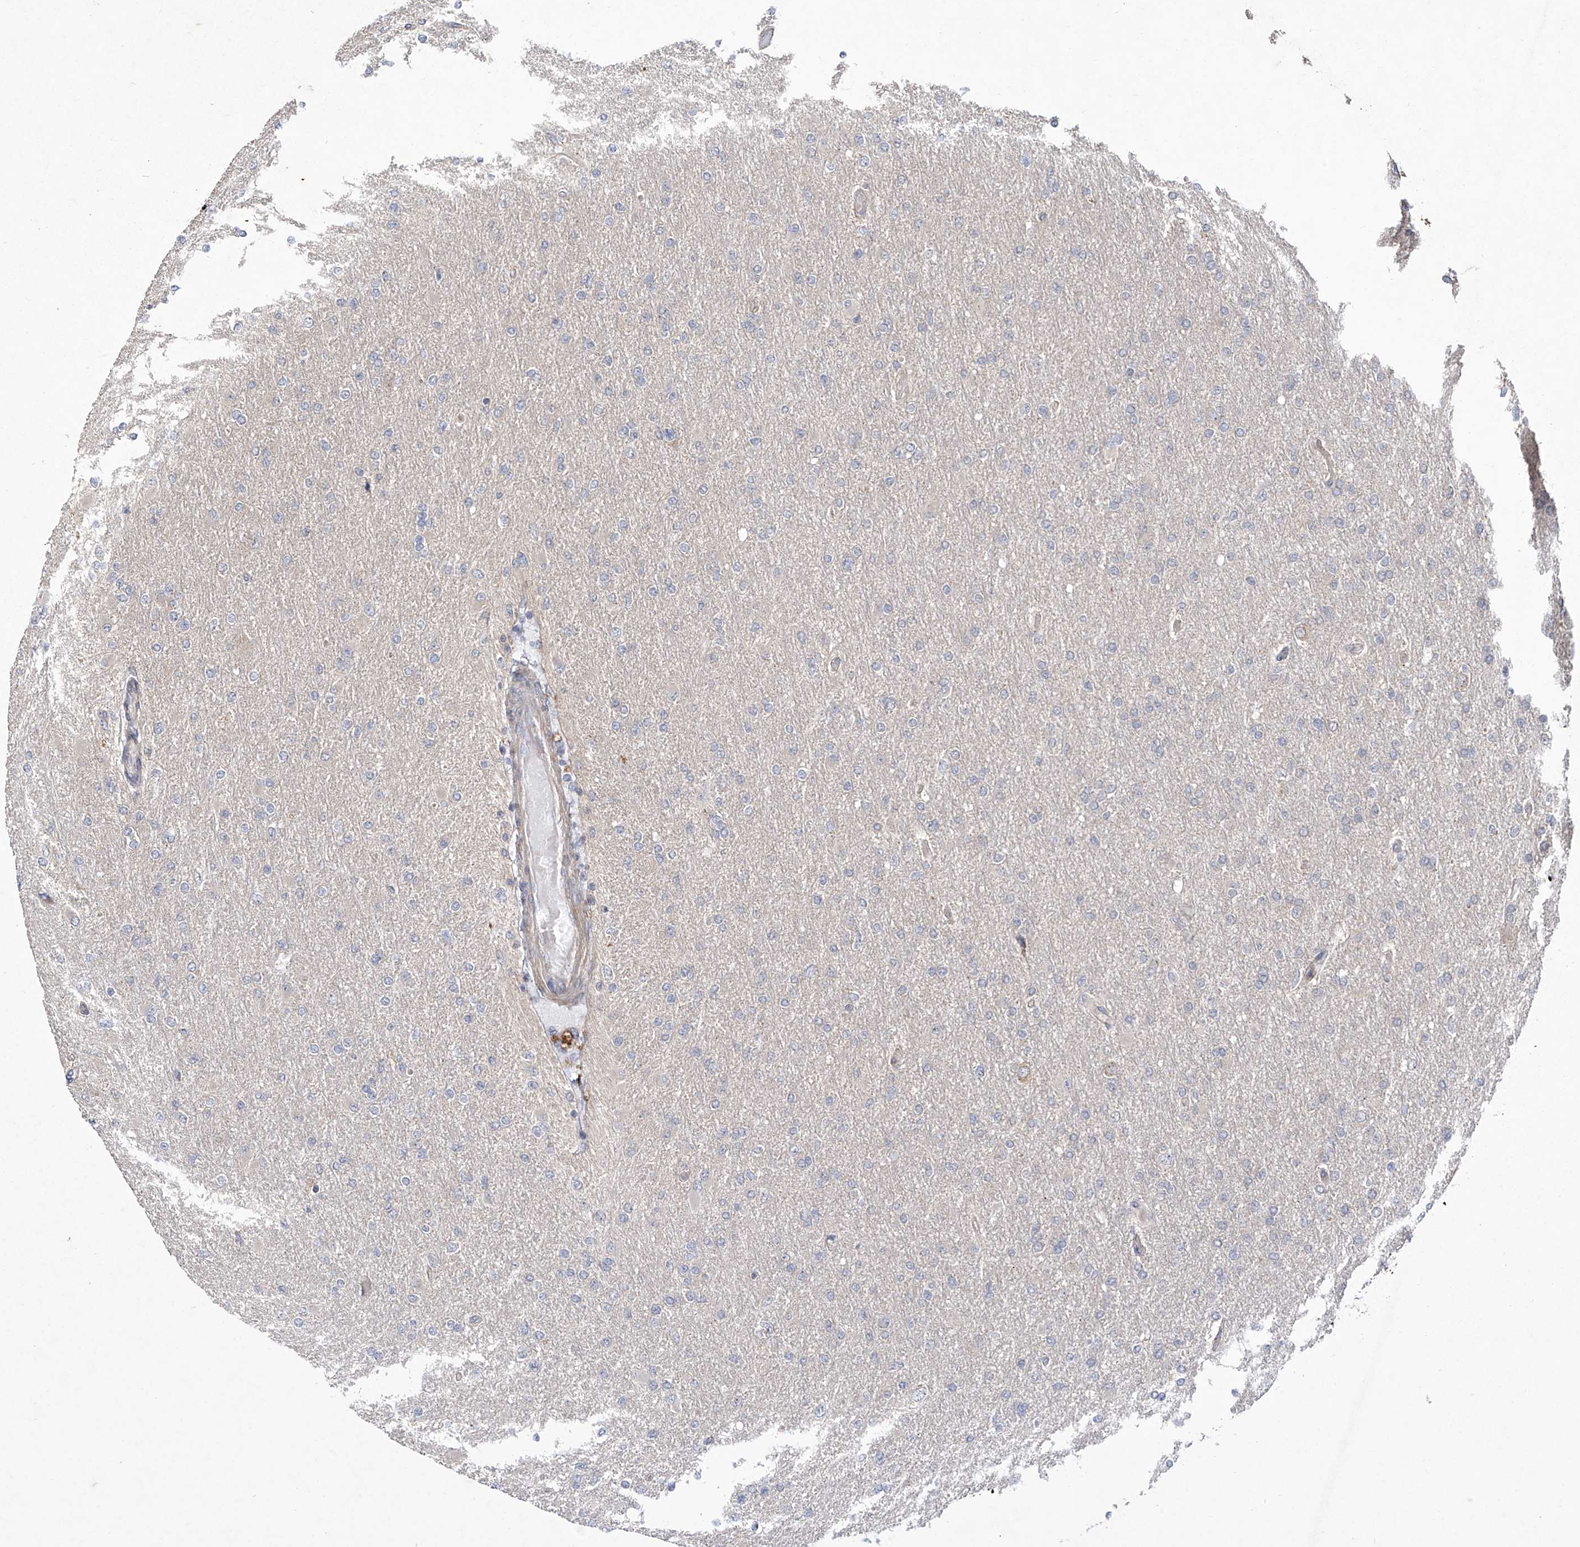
{"staining": {"intensity": "negative", "quantity": "none", "location": "none"}, "tissue": "glioma", "cell_type": "Tumor cells", "image_type": "cancer", "snomed": [{"axis": "morphology", "description": "Glioma, malignant, High grade"}, {"axis": "topography", "description": "Cerebral cortex"}], "caption": "A high-resolution histopathology image shows IHC staining of malignant glioma (high-grade), which reveals no significant positivity in tumor cells. Brightfield microscopy of immunohistochemistry stained with DAB (brown) and hematoxylin (blue), captured at high magnification.", "gene": "TRIM60", "patient": {"sex": "female", "age": 36}}